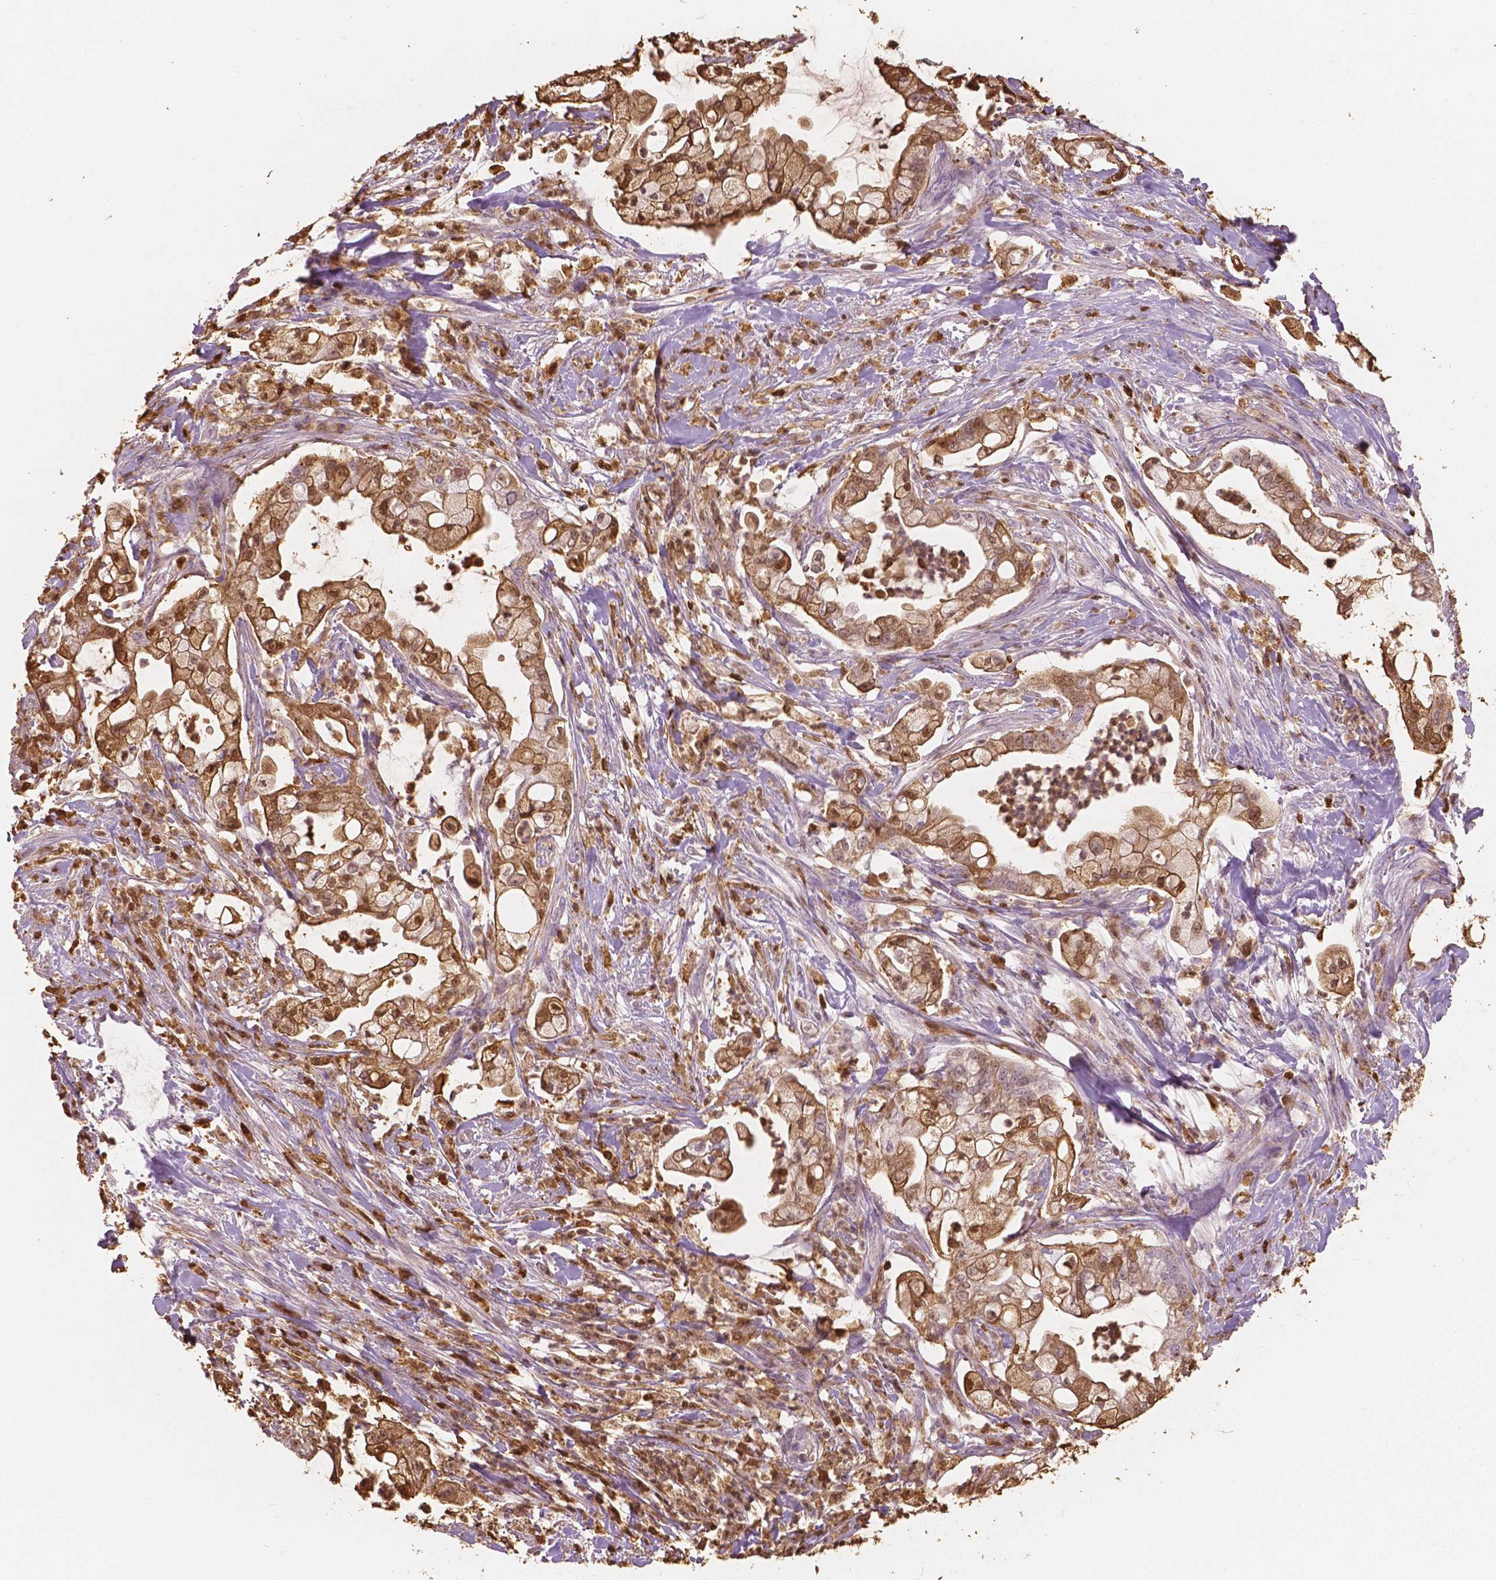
{"staining": {"intensity": "moderate", "quantity": ">75%", "location": "cytoplasmic/membranous,nuclear"}, "tissue": "pancreatic cancer", "cell_type": "Tumor cells", "image_type": "cancer", "snomed": [{"axis": "morphology", "description": "Adenocarcinoma, NOS"}, {"axis": "topography", "description": "Pancreas"}], "caption": "Moderate cytoplasmic/membranous and nuclear expression is appreciated in about >75% of tumor cells in pancreatic cancer (adenocarcinoma).", "gene": "S100A4", "patient": {"sex": "female", "age": 69}}